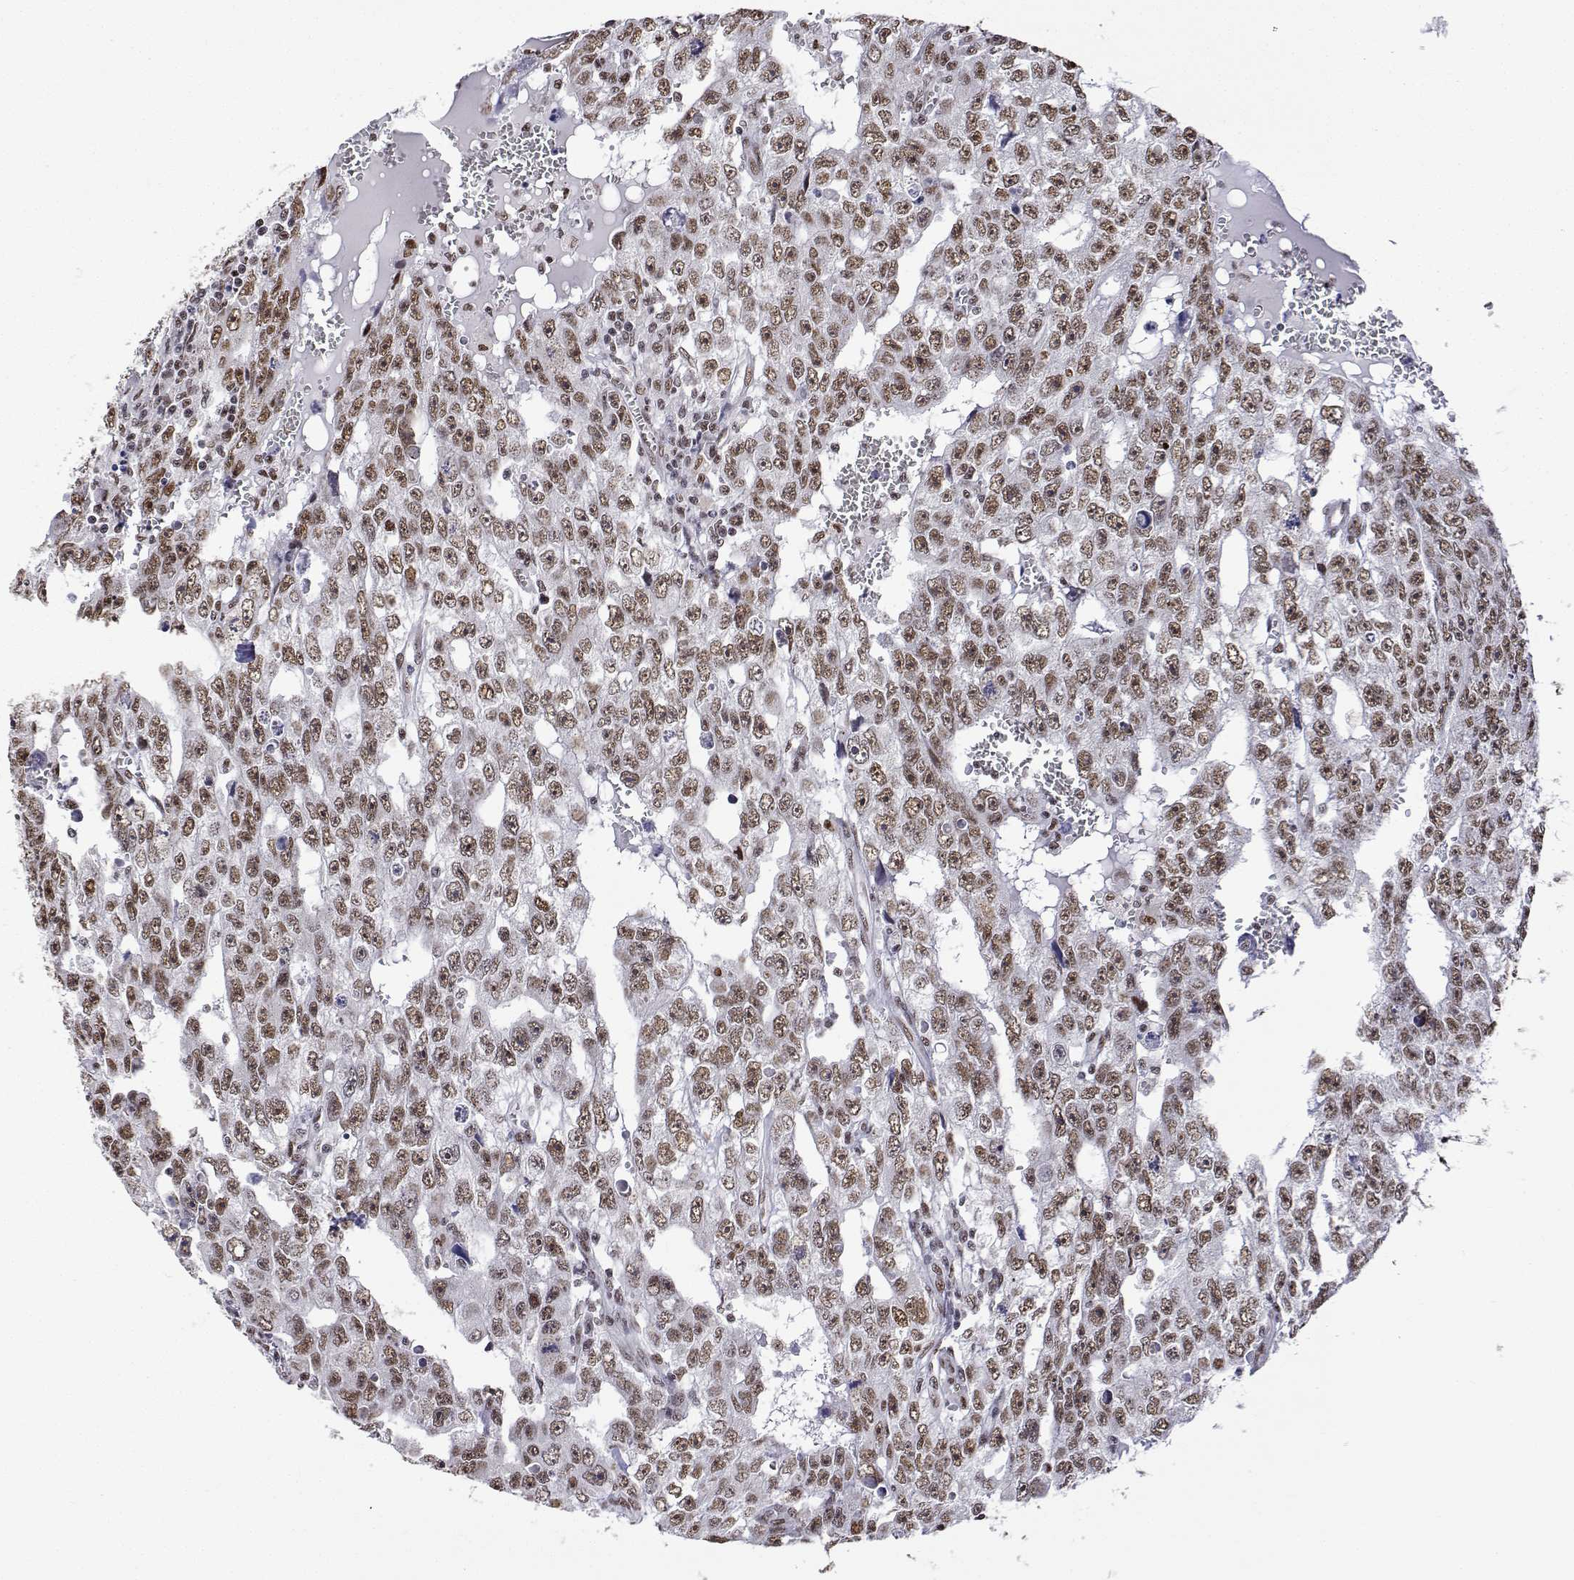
{"staining": {"intensity": "moderate", "quantity": ">75%", "location": "nuclear"}, "tissue": "testis cancer", "cell_type": "Tumor cells", "image_type": "cancer", "snomed": [{"axis": "morphology", "description": "Carcinoma, Embryonal, NOS"}, {"axis": "topography", "description": "Testis"}], "caption": "Protein expression analysis of human testis embryonal carcinoma reveals moderate nuclear expression in approximately >75% of tumor cells.", "gene": "ADAR", "patient": {"sex": "male", "age": 20}}